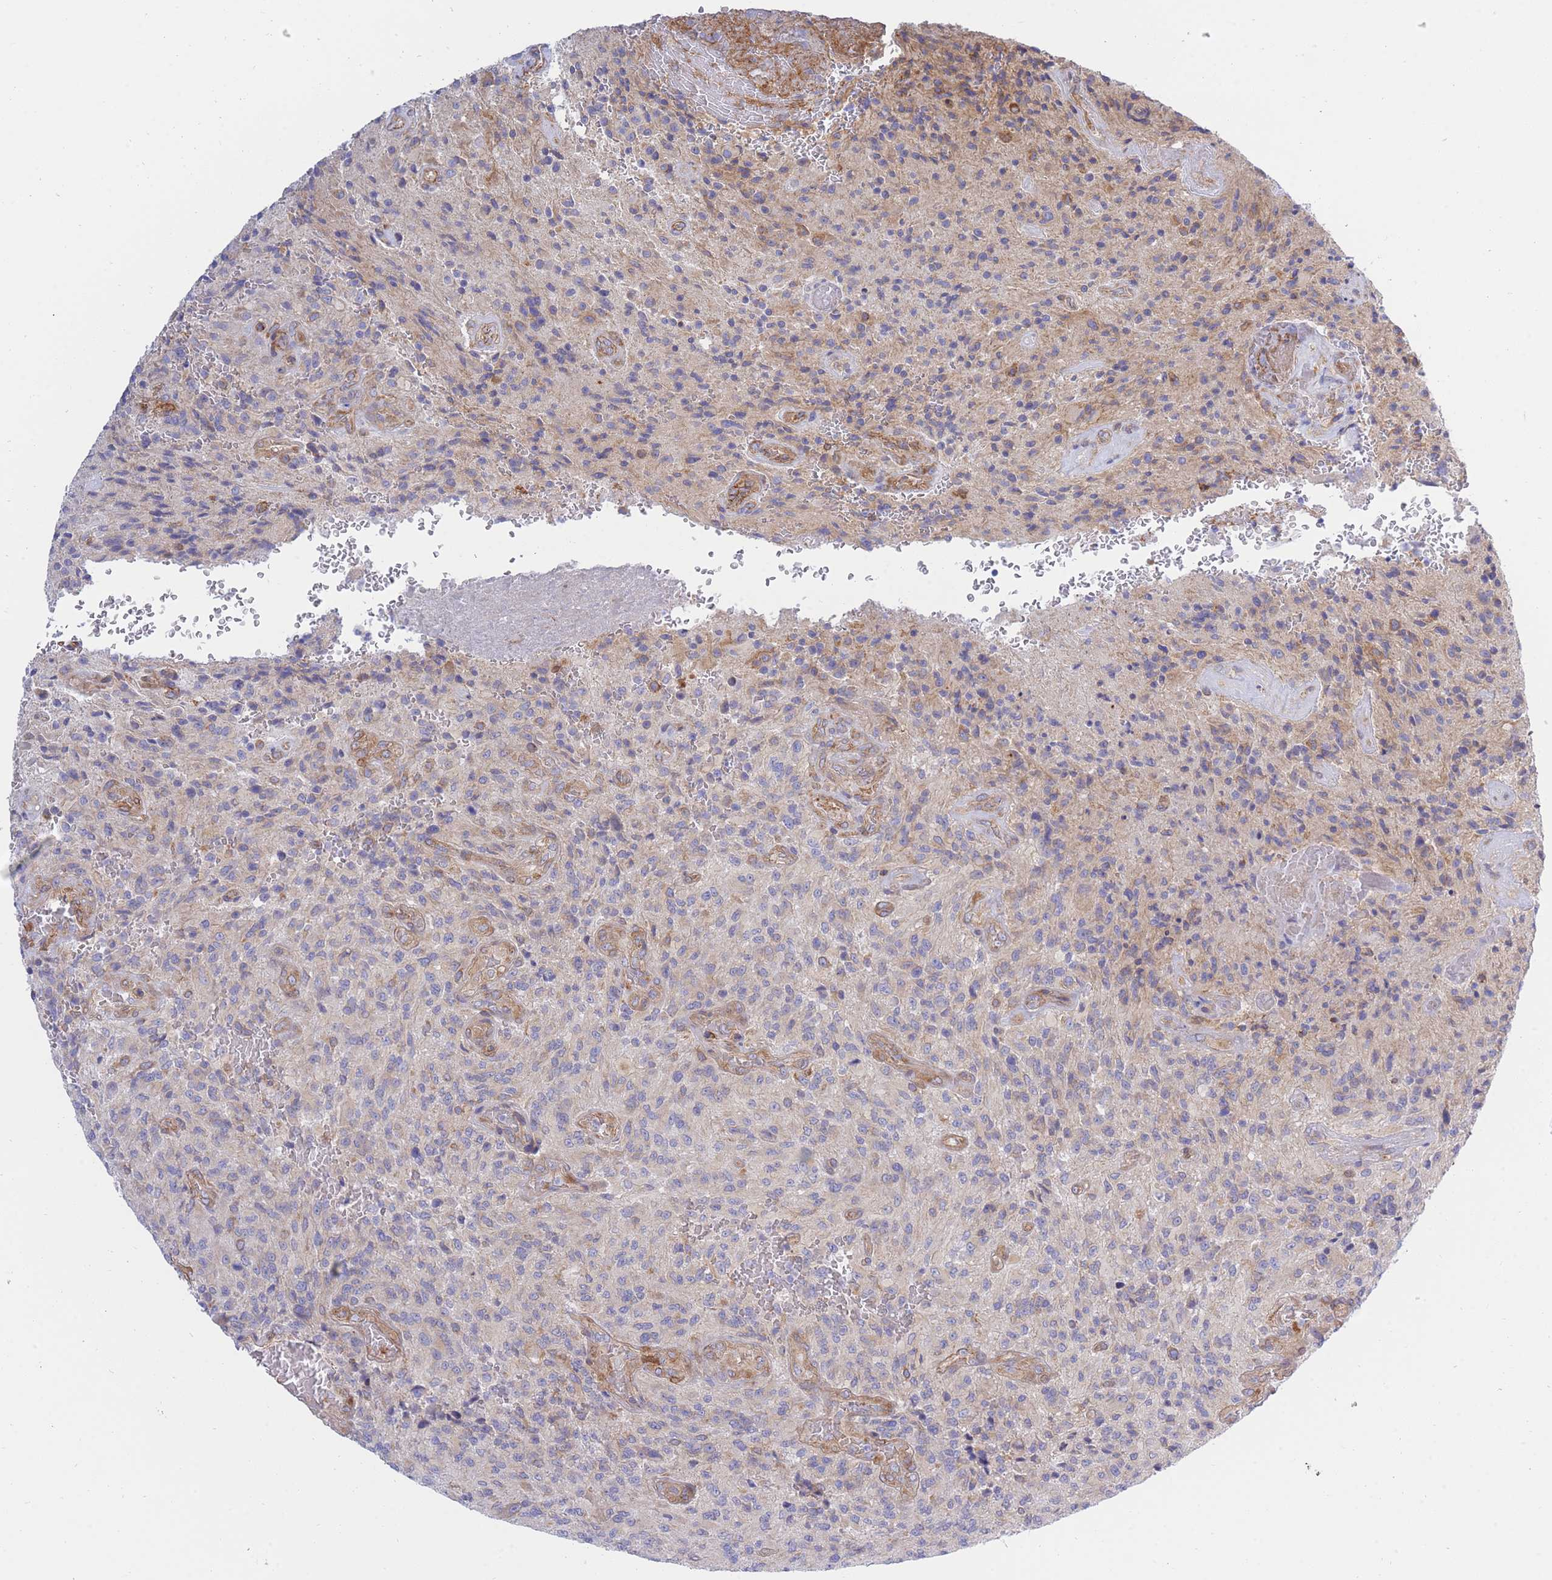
{"staining": {"intensity": "weak", "quantity": "<25%", "location": "cytoplasmic/membranous"}, "tissue": "glioma", "cell_type": "Tumor cells", "image_type": "cancer", "snomed": [{"axis": "morphology", "description": "Normal tissue, NOS"}, {"axis": "morphology", "description": "Glioma, malignant, High grade"}, {"axis": "topography", "description": "Cerebral cortex"}], "caption": "DAB immunohistochemical staining of malignant glioma (high-grade) reveals no significant expression in tumor cells. (DAB (3,3'-diaminobenzidine) immunohistochemistry visualized using brightfield microscopy, high magnification).", "gene": "REM1", "patient": {"sex": "male", "age": 56}}